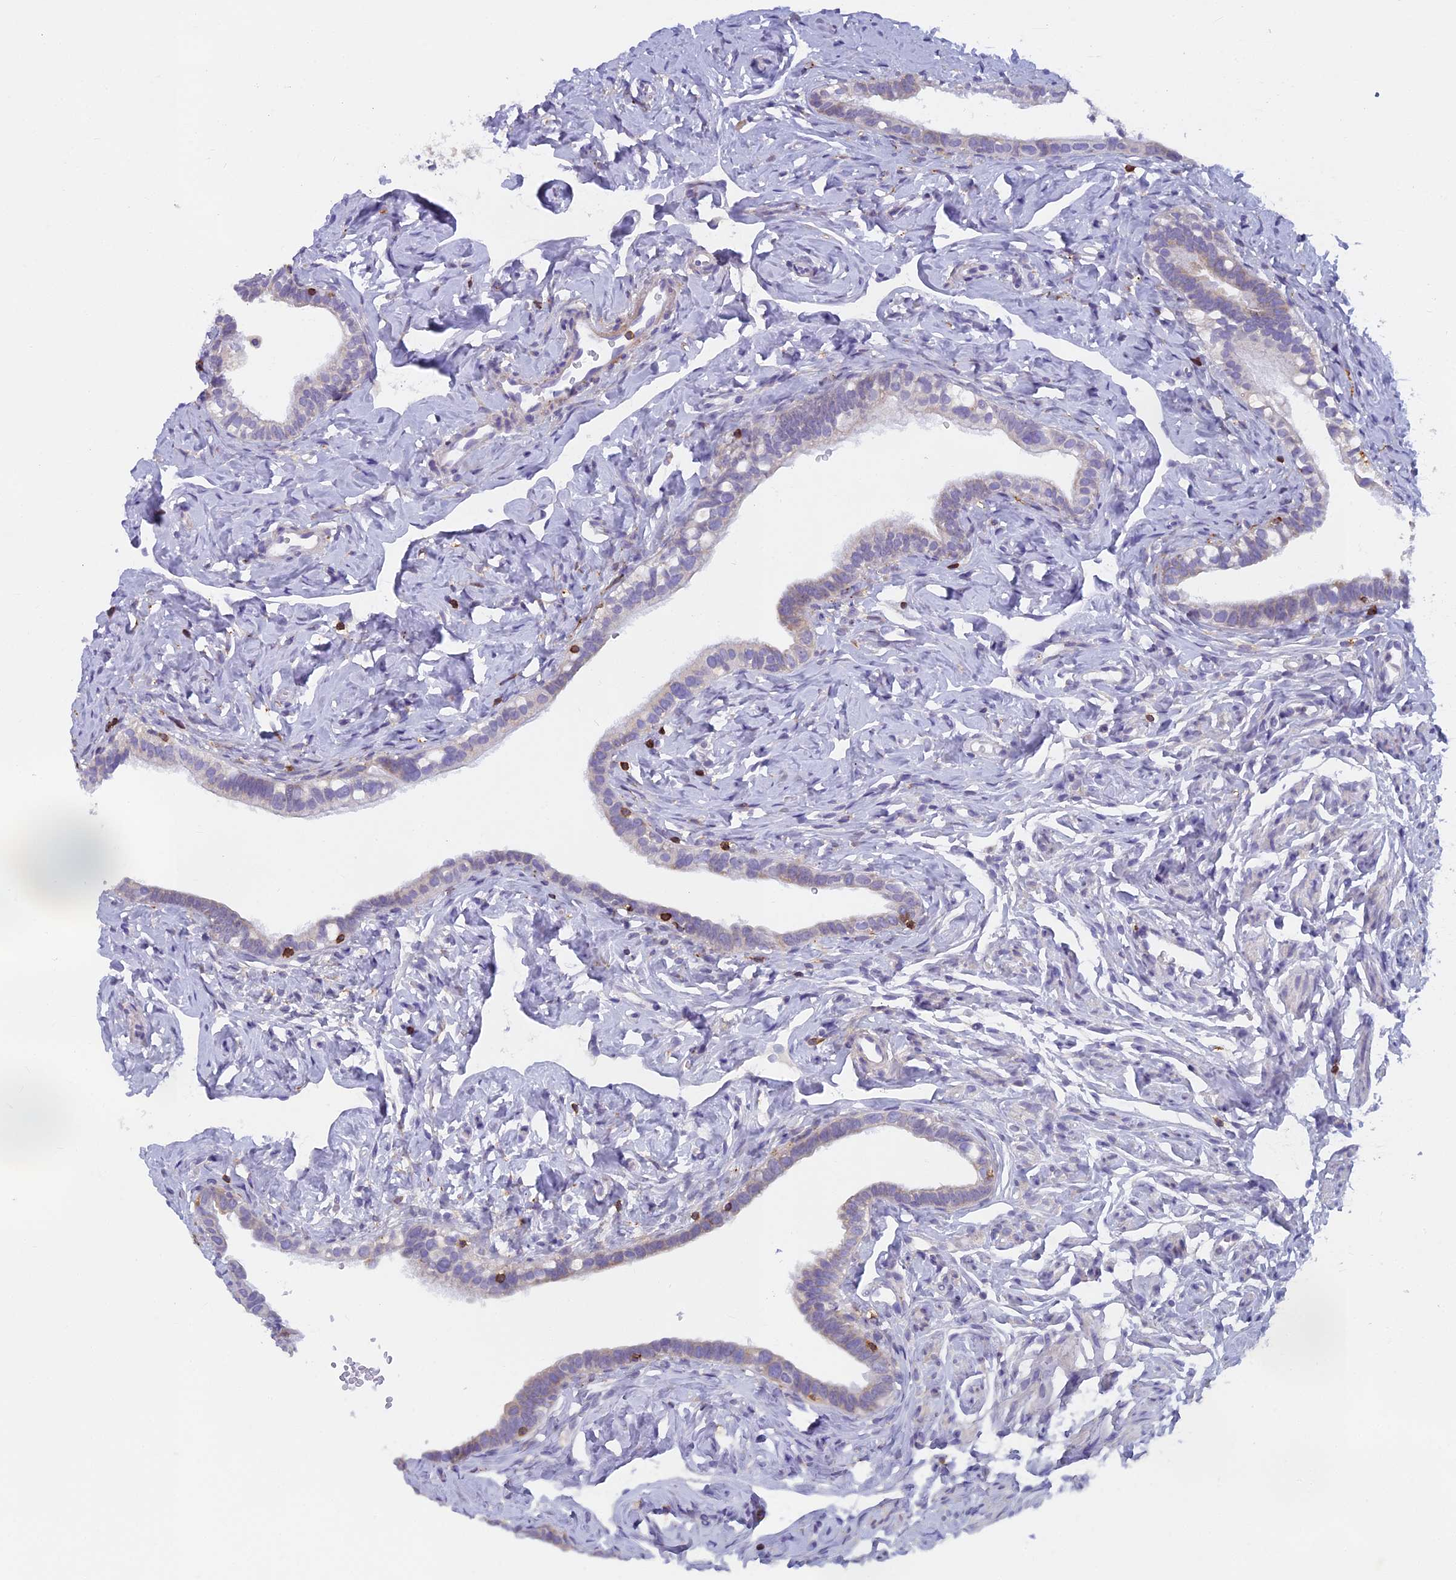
{"staining": {"intensity": "moderate", "quantity": "25%-75%", "location": "cytoplasmic/membranous"}, "tissue": "fallopian tube", "cell_type": "Glandular cells", "image_type": "normal", "snomed": [{"axis": "morphology", "description": "Normal tissue, NOS"}, {"axis": "topography", "description": "Fallopian tube"}], "caption": "A brown stain highlights moderate cytoplasmic/membranous positivity of a protein in glandular cells of normal human fallopian tube.", "gene": "ABI3BP", "patient": {"sex": "female", "age": 66}}